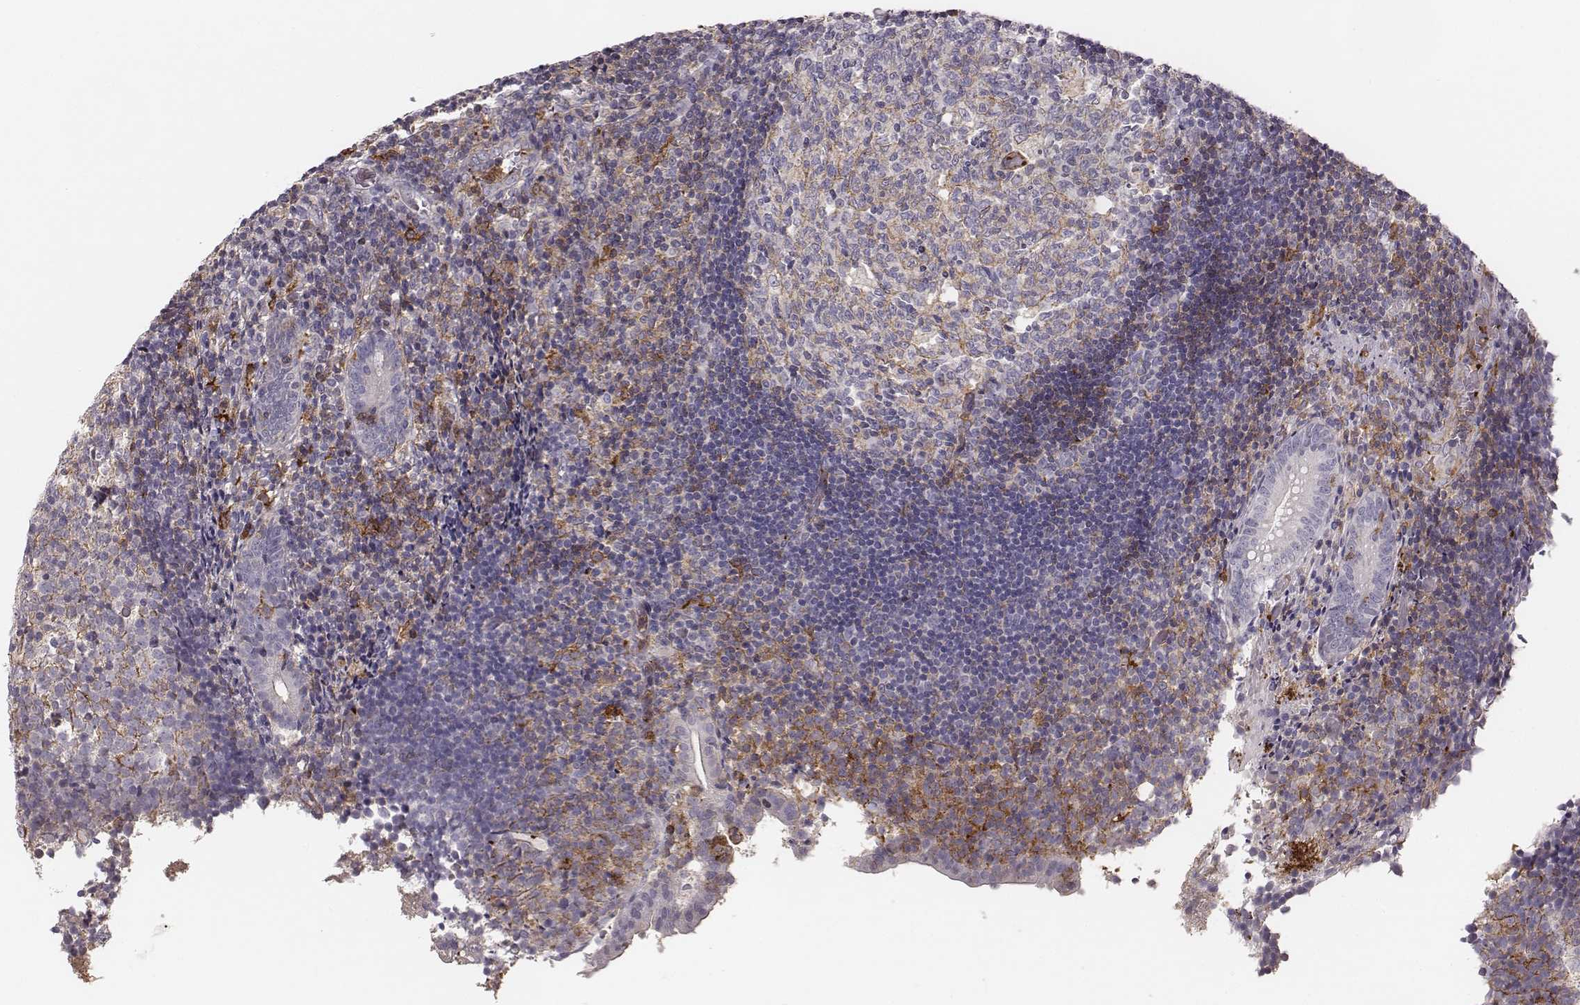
{"staining": {"intensity": "negative", "quantity": "none", "location": "none"}, "tissue": "appendix", "cell_type": "Glandular cells", "image_type": "normal", "snomed": [{"axis": "morphology", "description": "Normal tissue, NOS"}, {"axis": "topography", "description": "Appendix"}], "caption": "There is no significant expression in glandular cells of appendix. (DAB immunohistochemistry with hematoxylin counter stain).", "gene": "ZYX", "patient": {"sex": "female", "age": 32}}